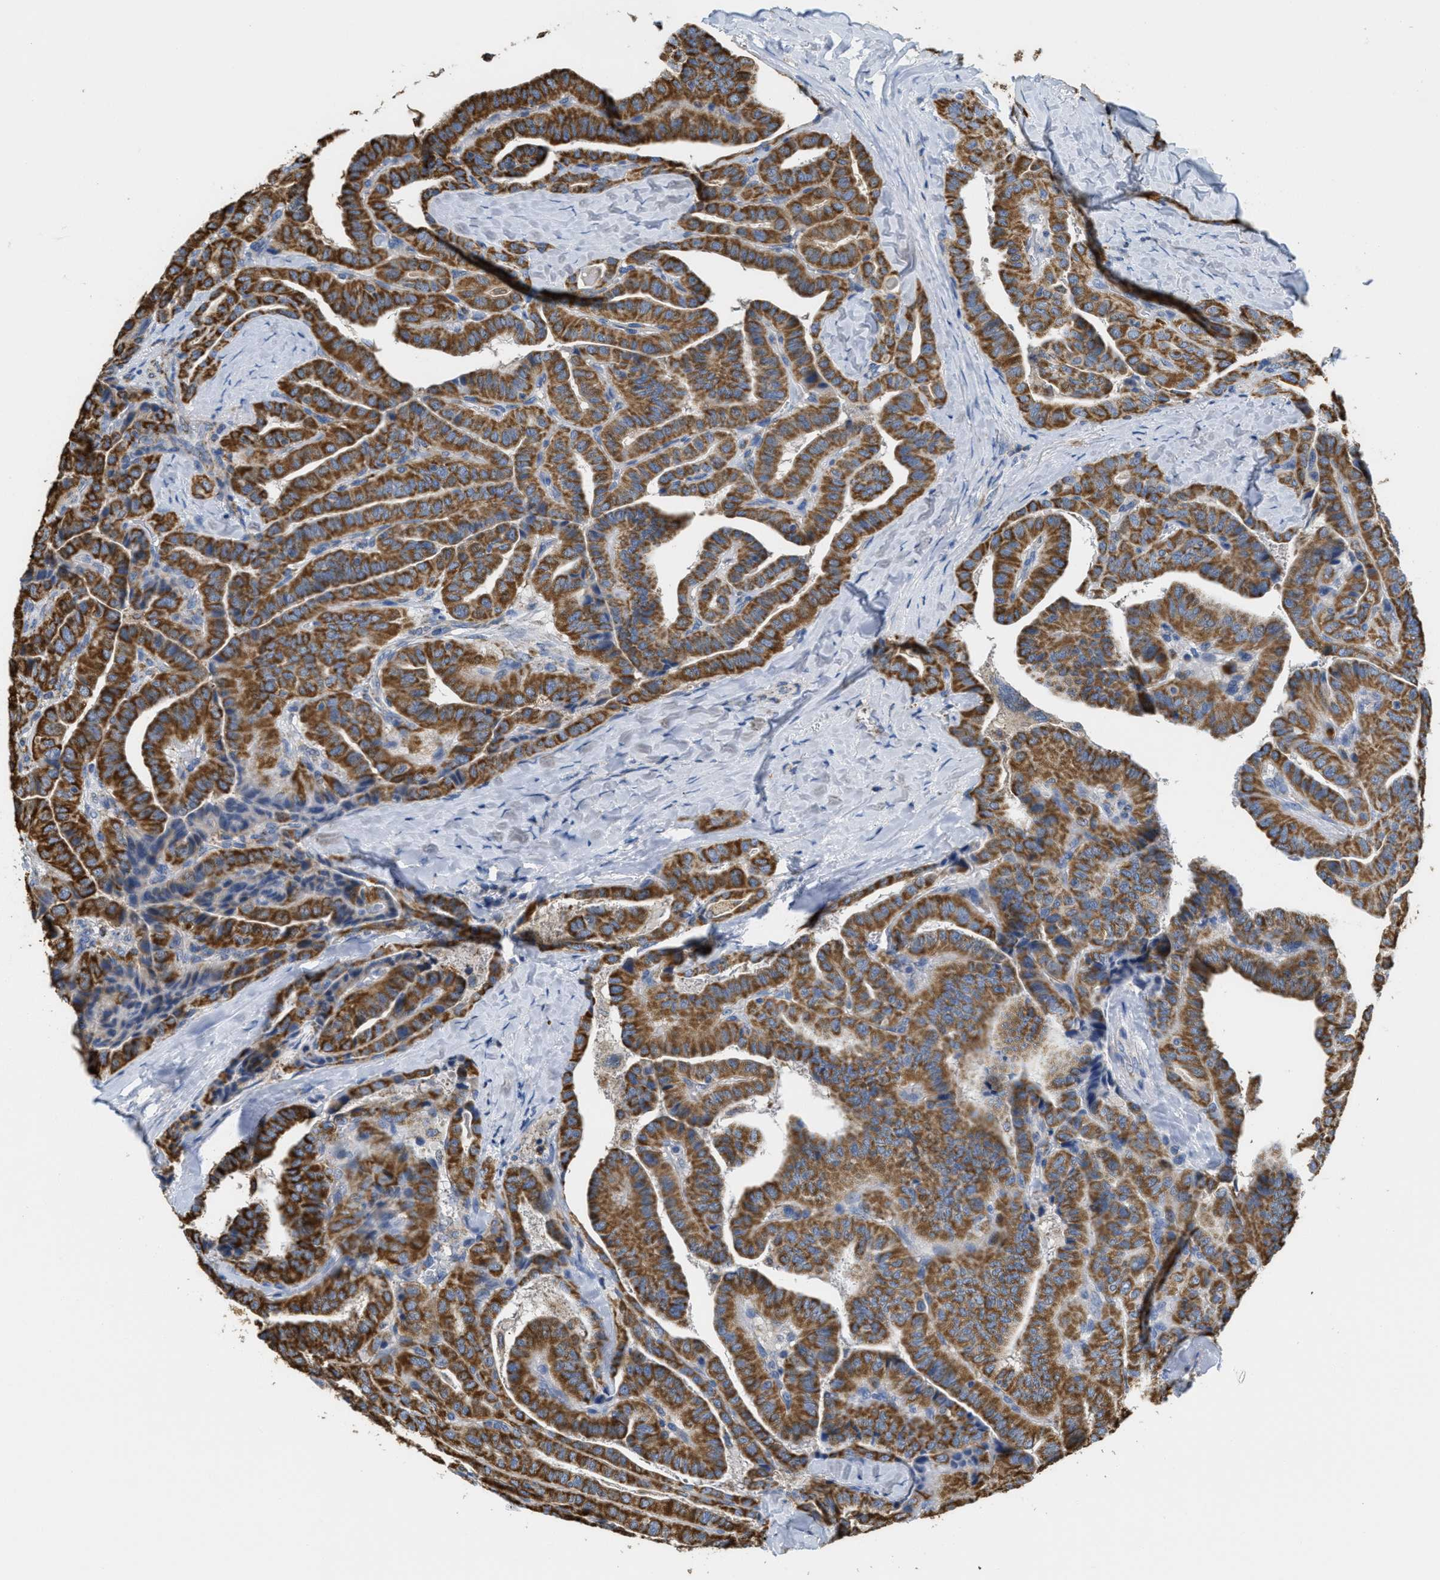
{"staining": {"intensity": "moderate", "quantity": ">75%", "location": "cytoplasmic/membranous"}, "tissue": "thyroid cancer", "cell_type": "Tumor cells", "image_type": "cancer", "snomed": [{"axis": "morphology", "description": "Papillary adenocarcinoma, NOS"}, {"axis": "topography", "description": "Thyroid gland"}], "caption": "Human thyroid papillary adenocarcinoma stained with a brown dye shows moderate cytoplasmic/membranous positive positivity in approximately >75% of tumor cells.", "gene": "KCNJ5", "patient": {"sex": "male", "age": 77}}